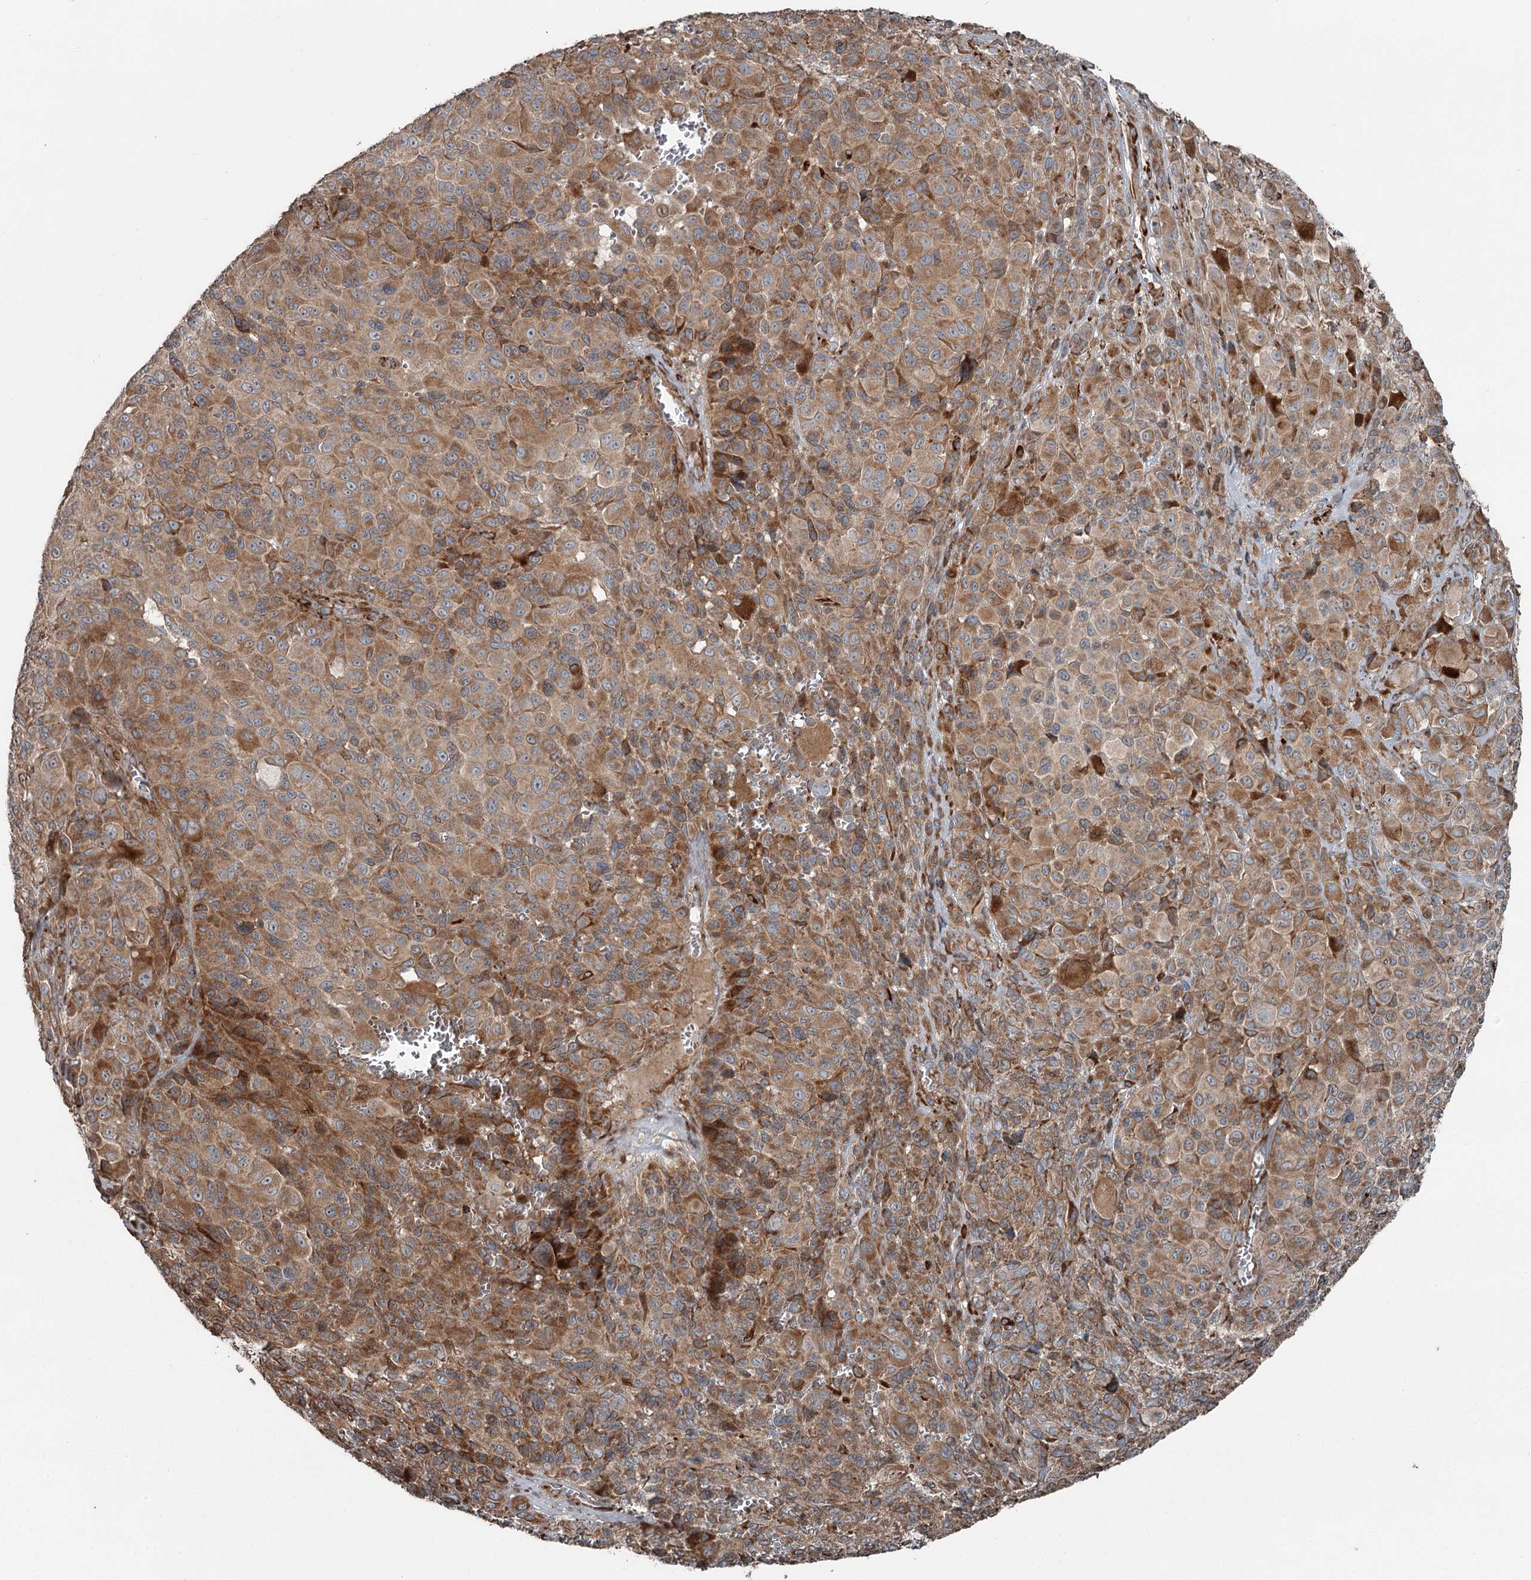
{"staining": {"intensity": "moderate", "quantity": ">75%", "location": "cytoplasmic/membranous"}, "tissue": "melanoma", "cell_type": "Tumor cells", "image_type": "cancer", "snomed": [{"axis": "morphology", "description": "Malignant melanoma, NOS"}, {"axis": "topography", "description": "Skin of trunk"}], "caption": "IHC photomicrograph of neoplastic tissue: malignant melanoma stained using immunohistochemistry (IHC) displays medium levels of moderate protein expression localized specifically in the cytoplasmic/membranous of tumor cells, appearing as a cytoplasmic/membranous brown color.", "gene": "RASSF8", "patient": {"sex": "male", "age": 71}}